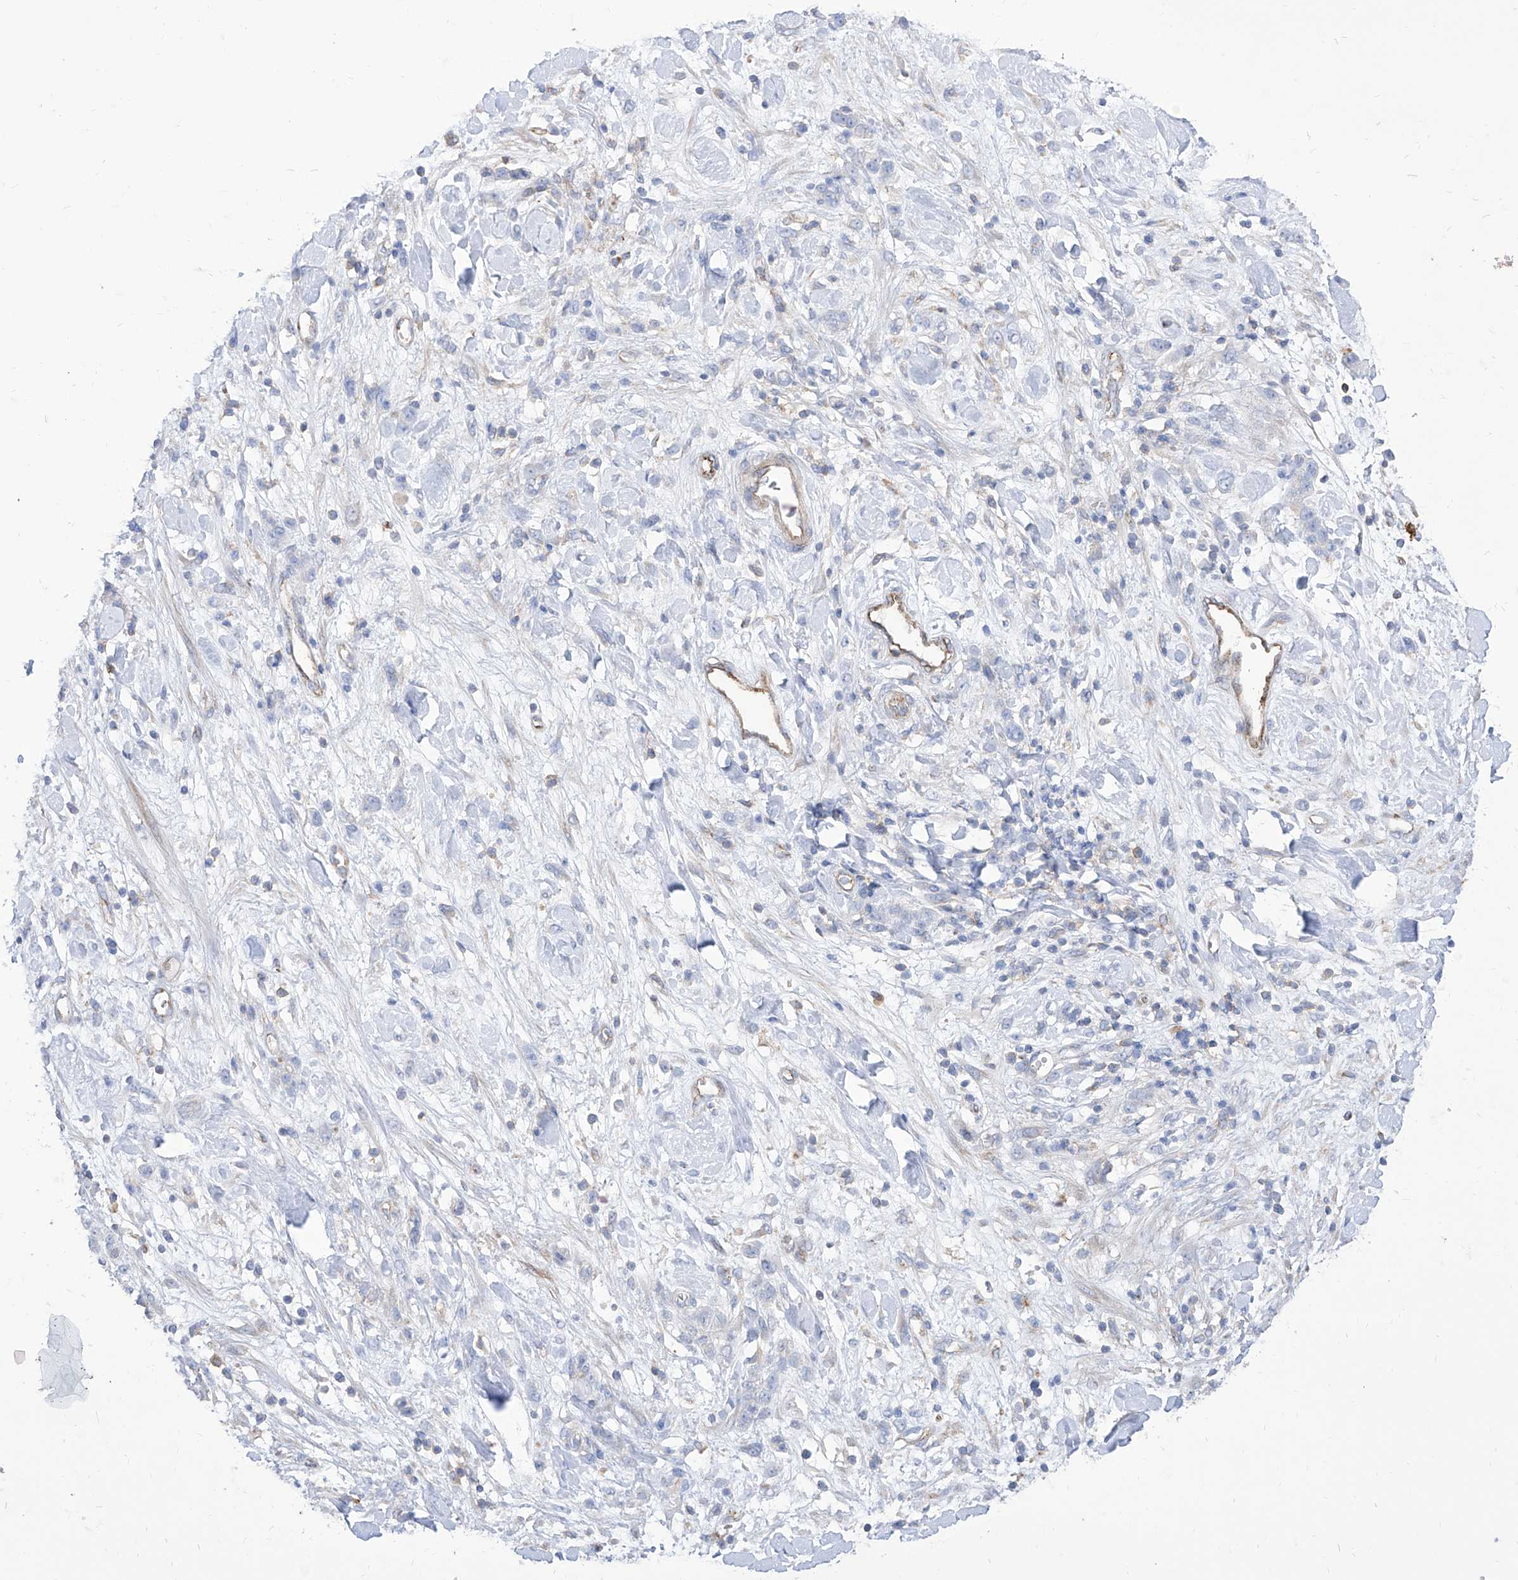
{"staining": {"intensity": "negative", "quantity": "none", "location": "none"}, "tissue": "stomach cancer", "cell_type": "Tumor cells", "image_type": "cancer", "snomed": [{"axis": "morphology", "description": "Normal tissue, NOS"}, {"axis": "morphology", "description": "Adenocarcinoma, NOS"}, {"axis": "topography", "description": "Stomach"}], "caption": "Image shows no significant protein expression in tumor cells of stomach cancer.", "gene": "C1orf74", "patient": {"sex": "male", "age": 82}}